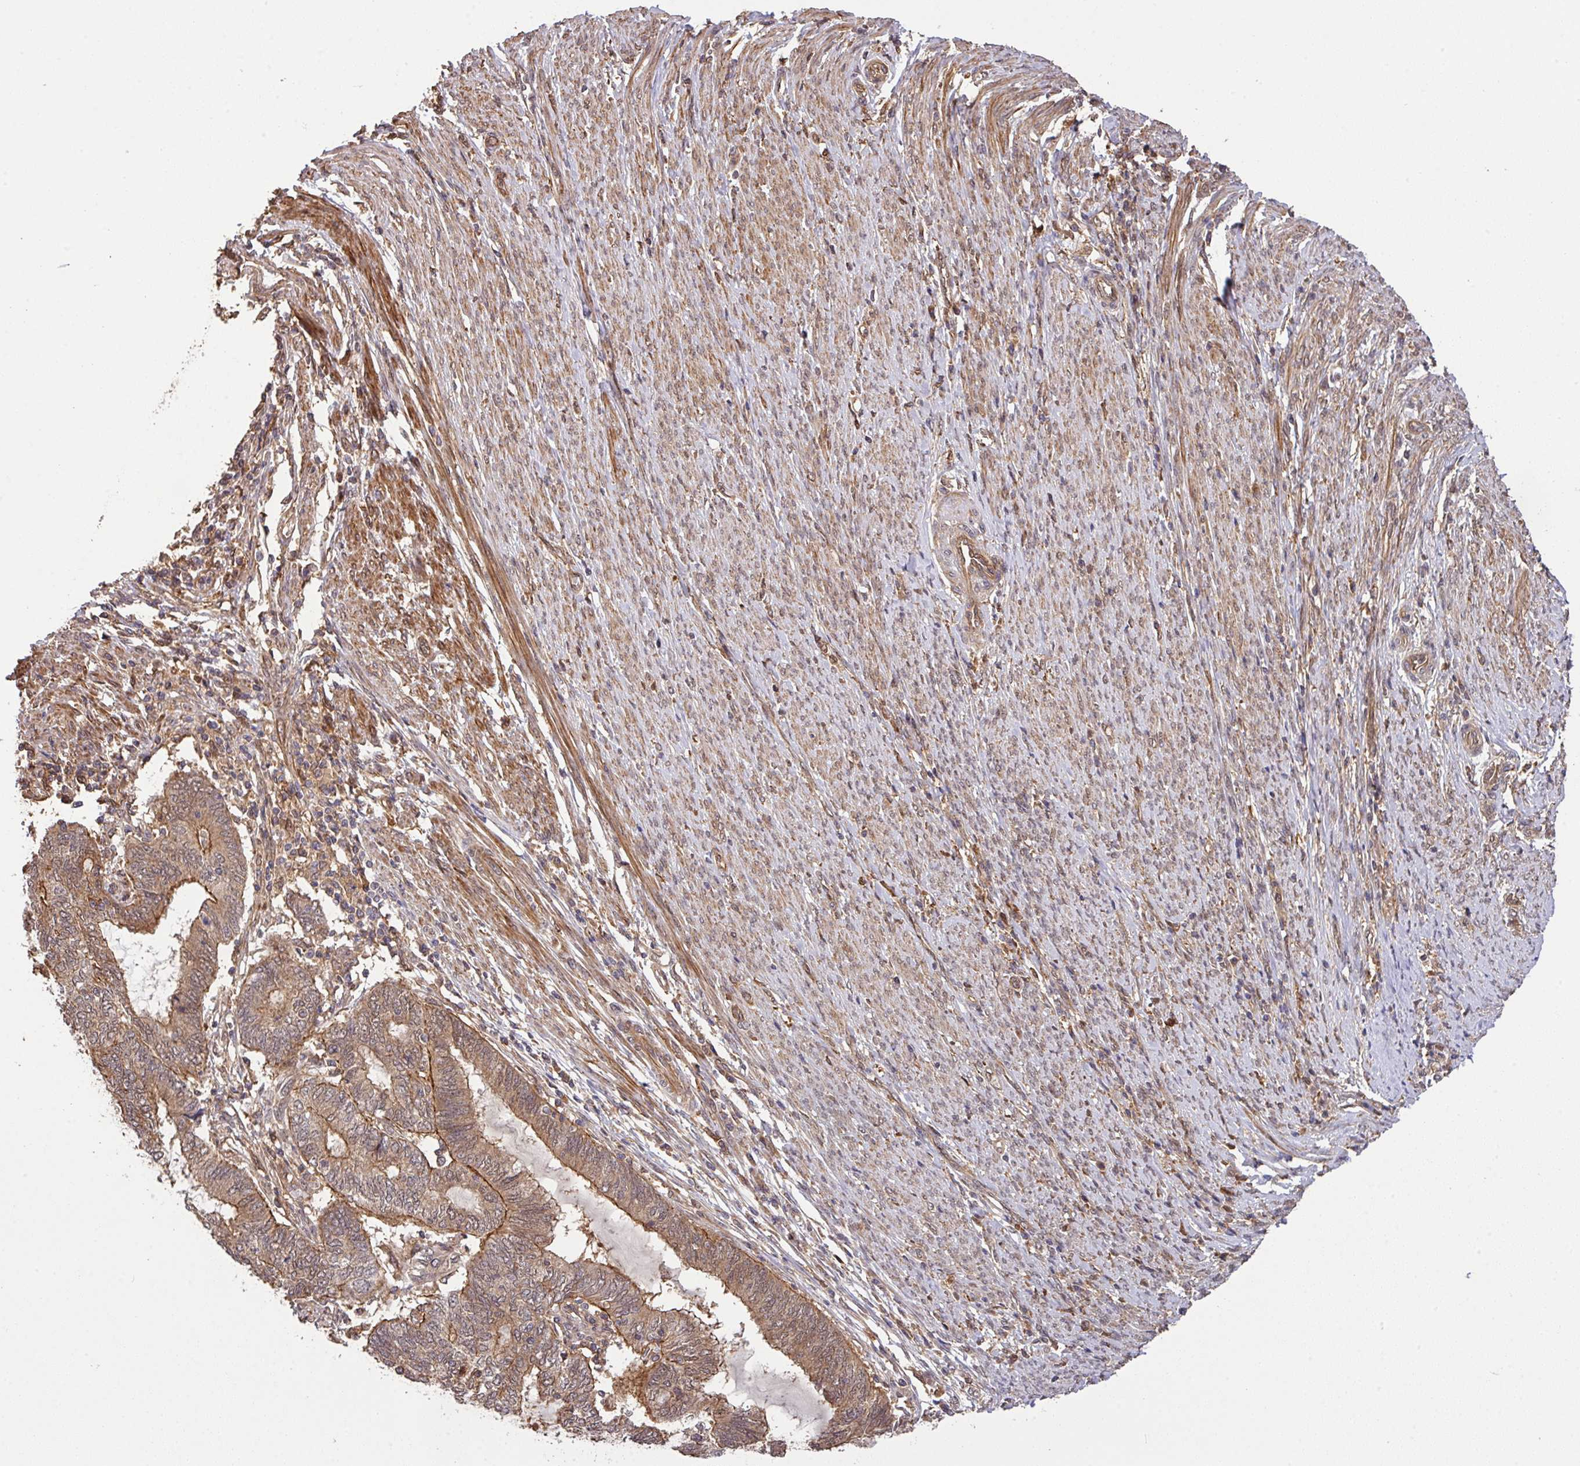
{"staining": {"intensity": "moderate", "quantity": ">75%", "location": "cytoplasmic/membranous,nuclear"}, "tissue": "endometrial cancer", "cell_type": "Tumor cells", "image_type": "cancer", "snomed": [{"axis": "morphology", "description": "Adenocarcinoma, NOS"}, {"axis": "topography", "description": "Uterus"}, {"axis": "topography", "description": "Endometrium"}], "caption": "Protein positivity by immunohistochemistry (IHC) exhibits moderate cytoplasmic/membranous and nuclear positivity in about >75% of tumor cells in endometrial cancer (adenocarcinoma). The protein of interest is stained brown, and the nuclei are stained in blue (DAB (3,3'-diaminobenzidine) IHC with brightfield microscopy, high magnification).", "gene": "ARPIN", "patient": {"sex": "female", "age": 70}}